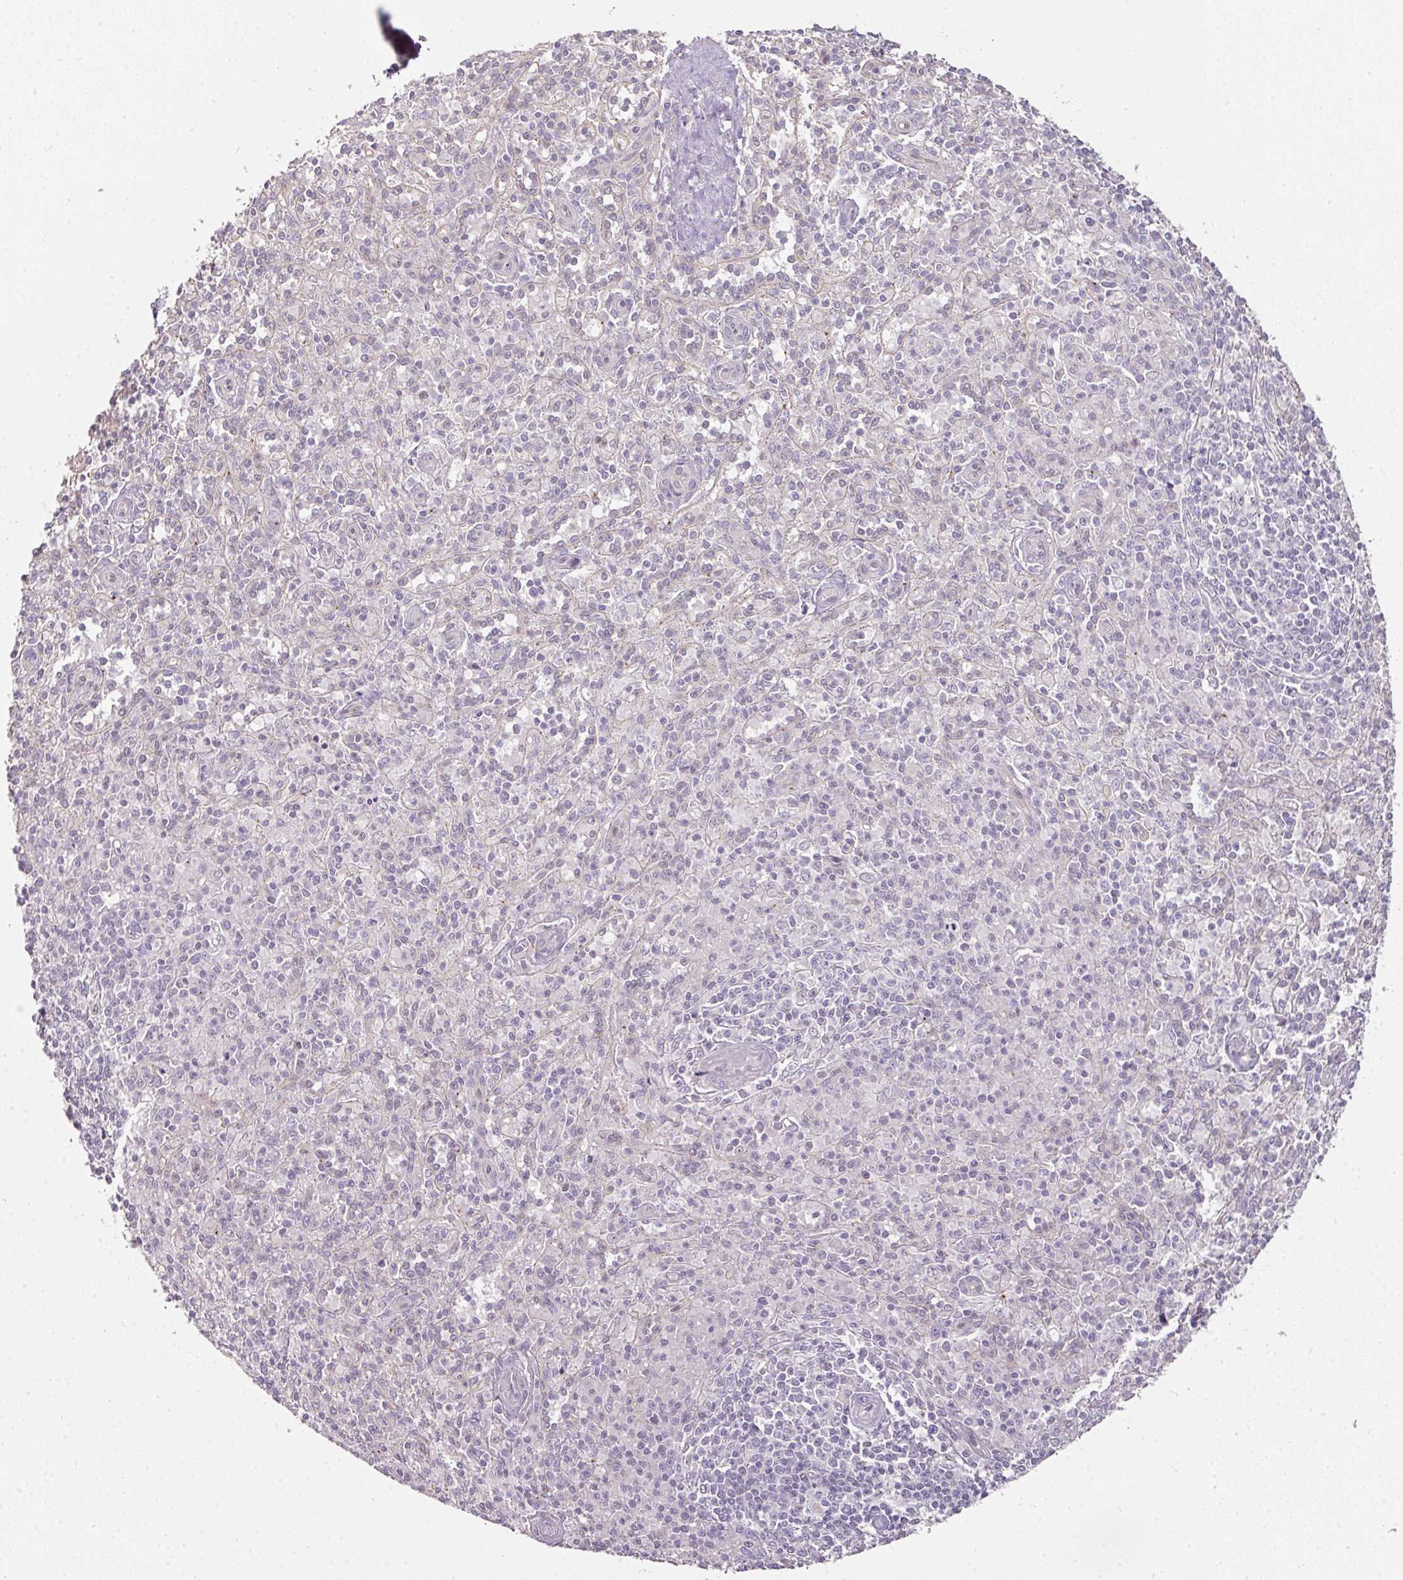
{"staining": {"intensity": "negative", "quantity": "none", "location": "none"}, "tissue": "spleen", "cell_type": "Cells in red pulp", "image_type": "normal", "snomed": [{"axis": "morphology", "description": "Normal tissue, NOS"}, {"axis": "topography", "description": "Spleen"}], "caption": "An immunohistochemistry photomicrograph of normal spleen is shown. There is no staining in cells in red pulp of spleen. The staining is performed using DAB brown chromogen with nuclei counter-stained in using hematoxylin.", "gene": "C19orf33", "patient": {"sex": "female", "age": 70}}